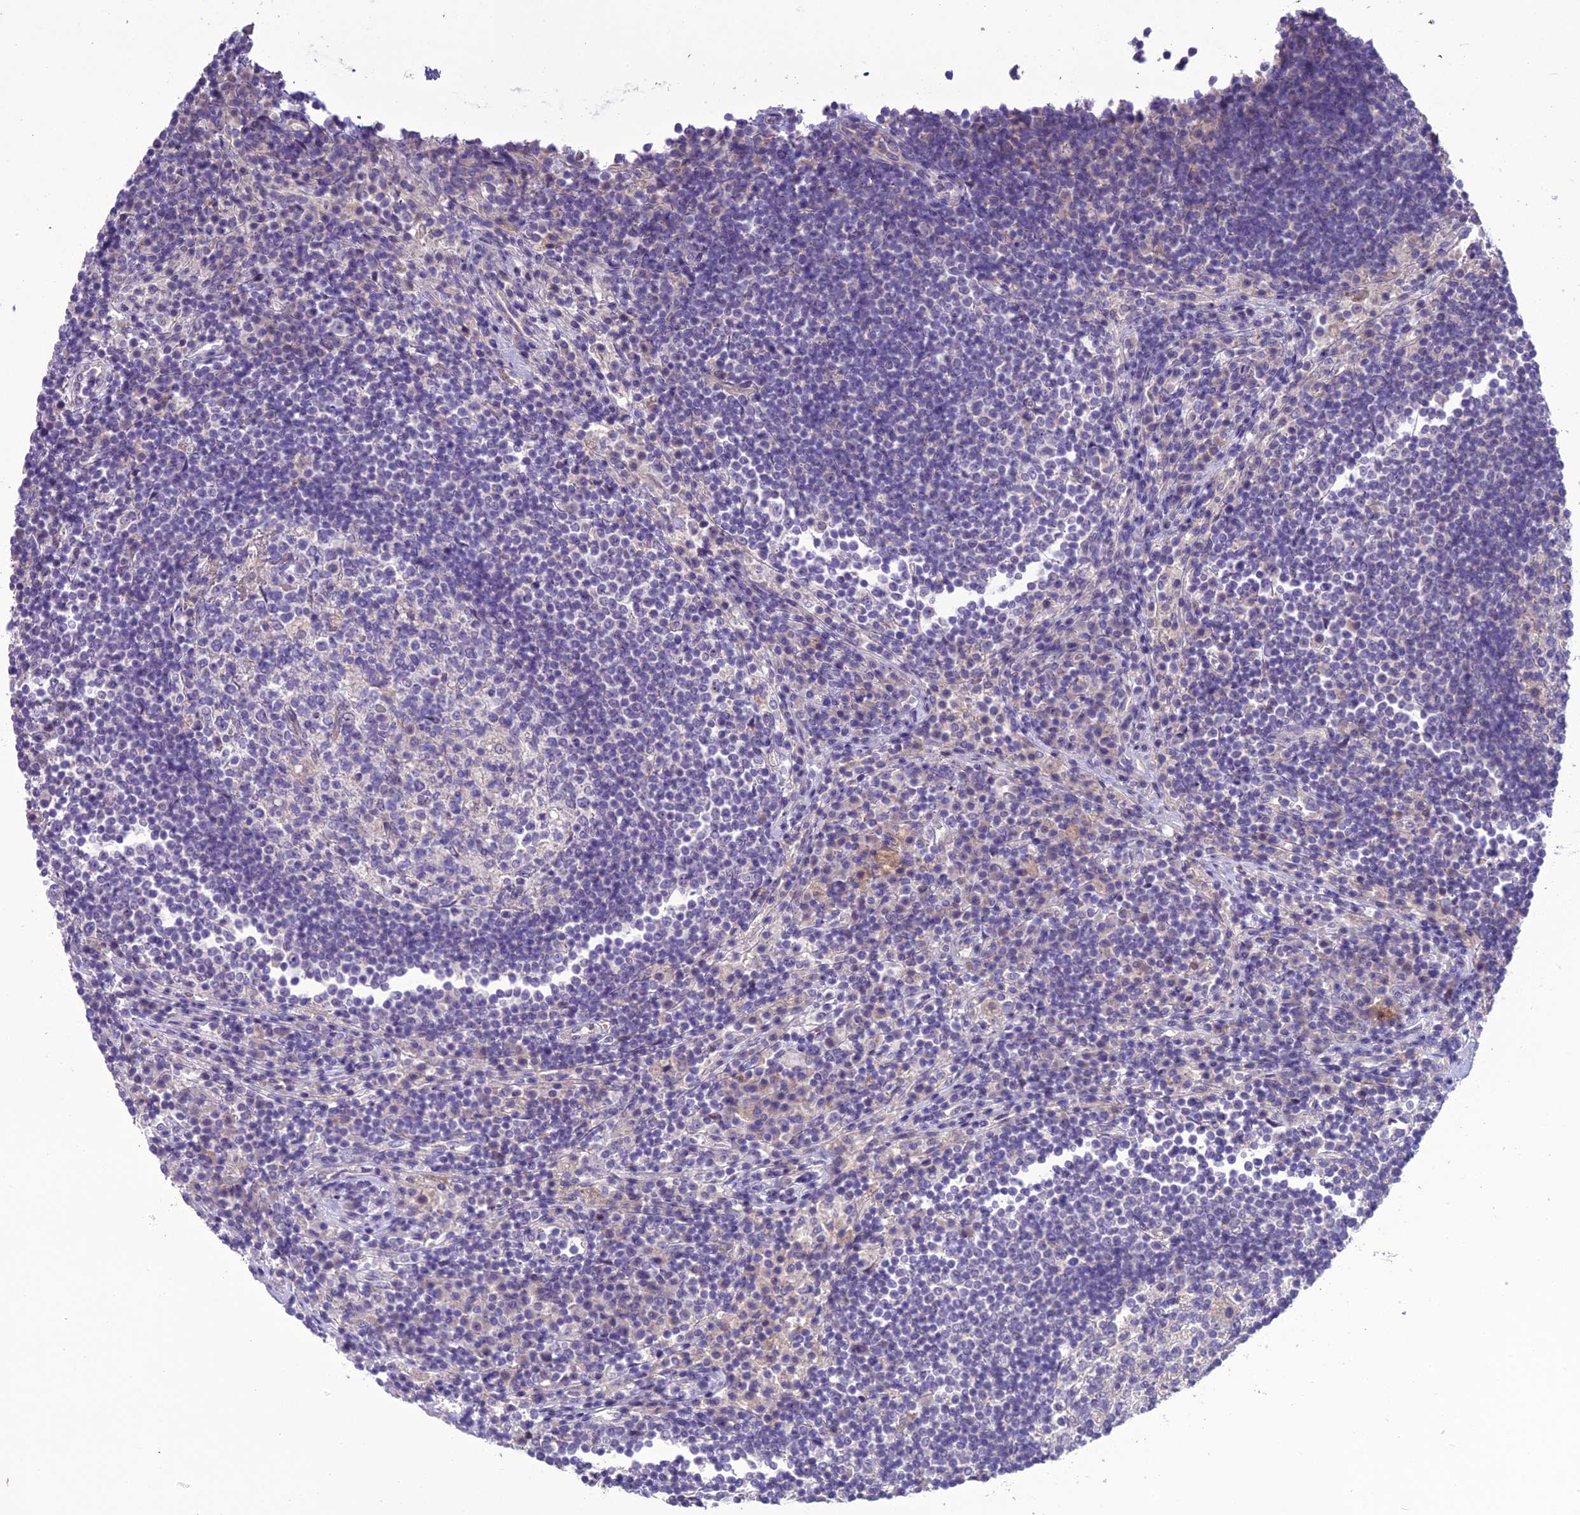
{"staining": {"intensity": "negative", "quantity": "none", "location": "none"}, "tissue": "lymph node", "cell_type": "Germinal center cells", "image_type": "normal", "snomed": [{"axis": "morphology", "description": "Normal tissue, NOS"}, {"axis": "topography", "description": "Lymph node"}], "caption": "Immunohistochemistry (IHC) of benign human lymph node exhibits no positivity in germinal center cells. (Stains: DAB immunohistochemistry with hematoxylin counter stain, Microscopy: brightfield microscopy at high magnification).", "gene": "SCRT1", "patient": {"sex": "female", "age": 53}}